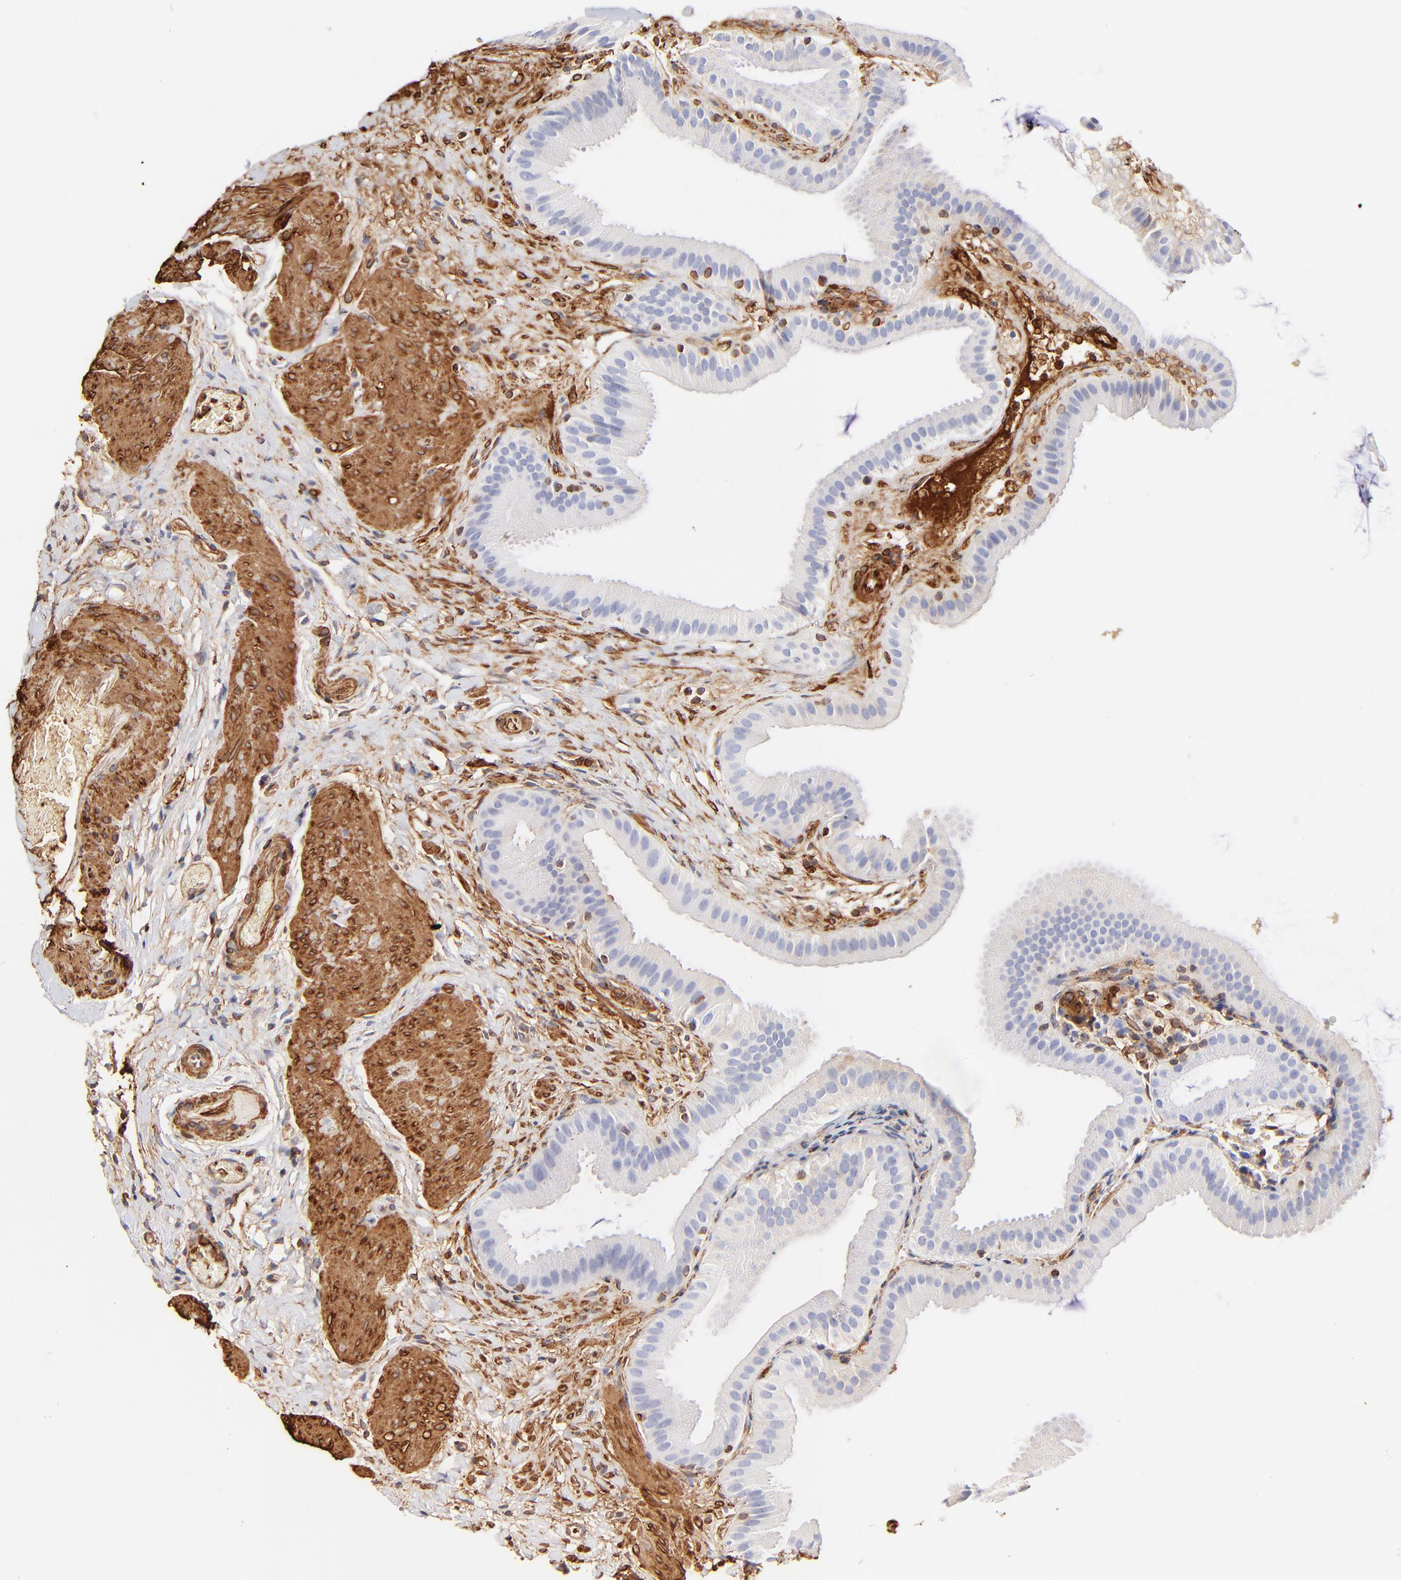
{"staining": {"intensity": "negative", "quantity": "none", "location": "none"}, "tissue": "gallbladder", "cell_type": "Glandular cells", "image_type": "normal", "snomed": [{"axis": "morphology", "description": "Normal tissue, NOS"}, {"axis": "topography", "description": "Gallbladder"}], "caption": "Glandular cells are negative for brown protein staining in normal gallbladder. (DAB IHC visualized using brightfield microscopy, high magnification).", "gene": "FLNA", "patient": {"sex": "female", "age": 63}}